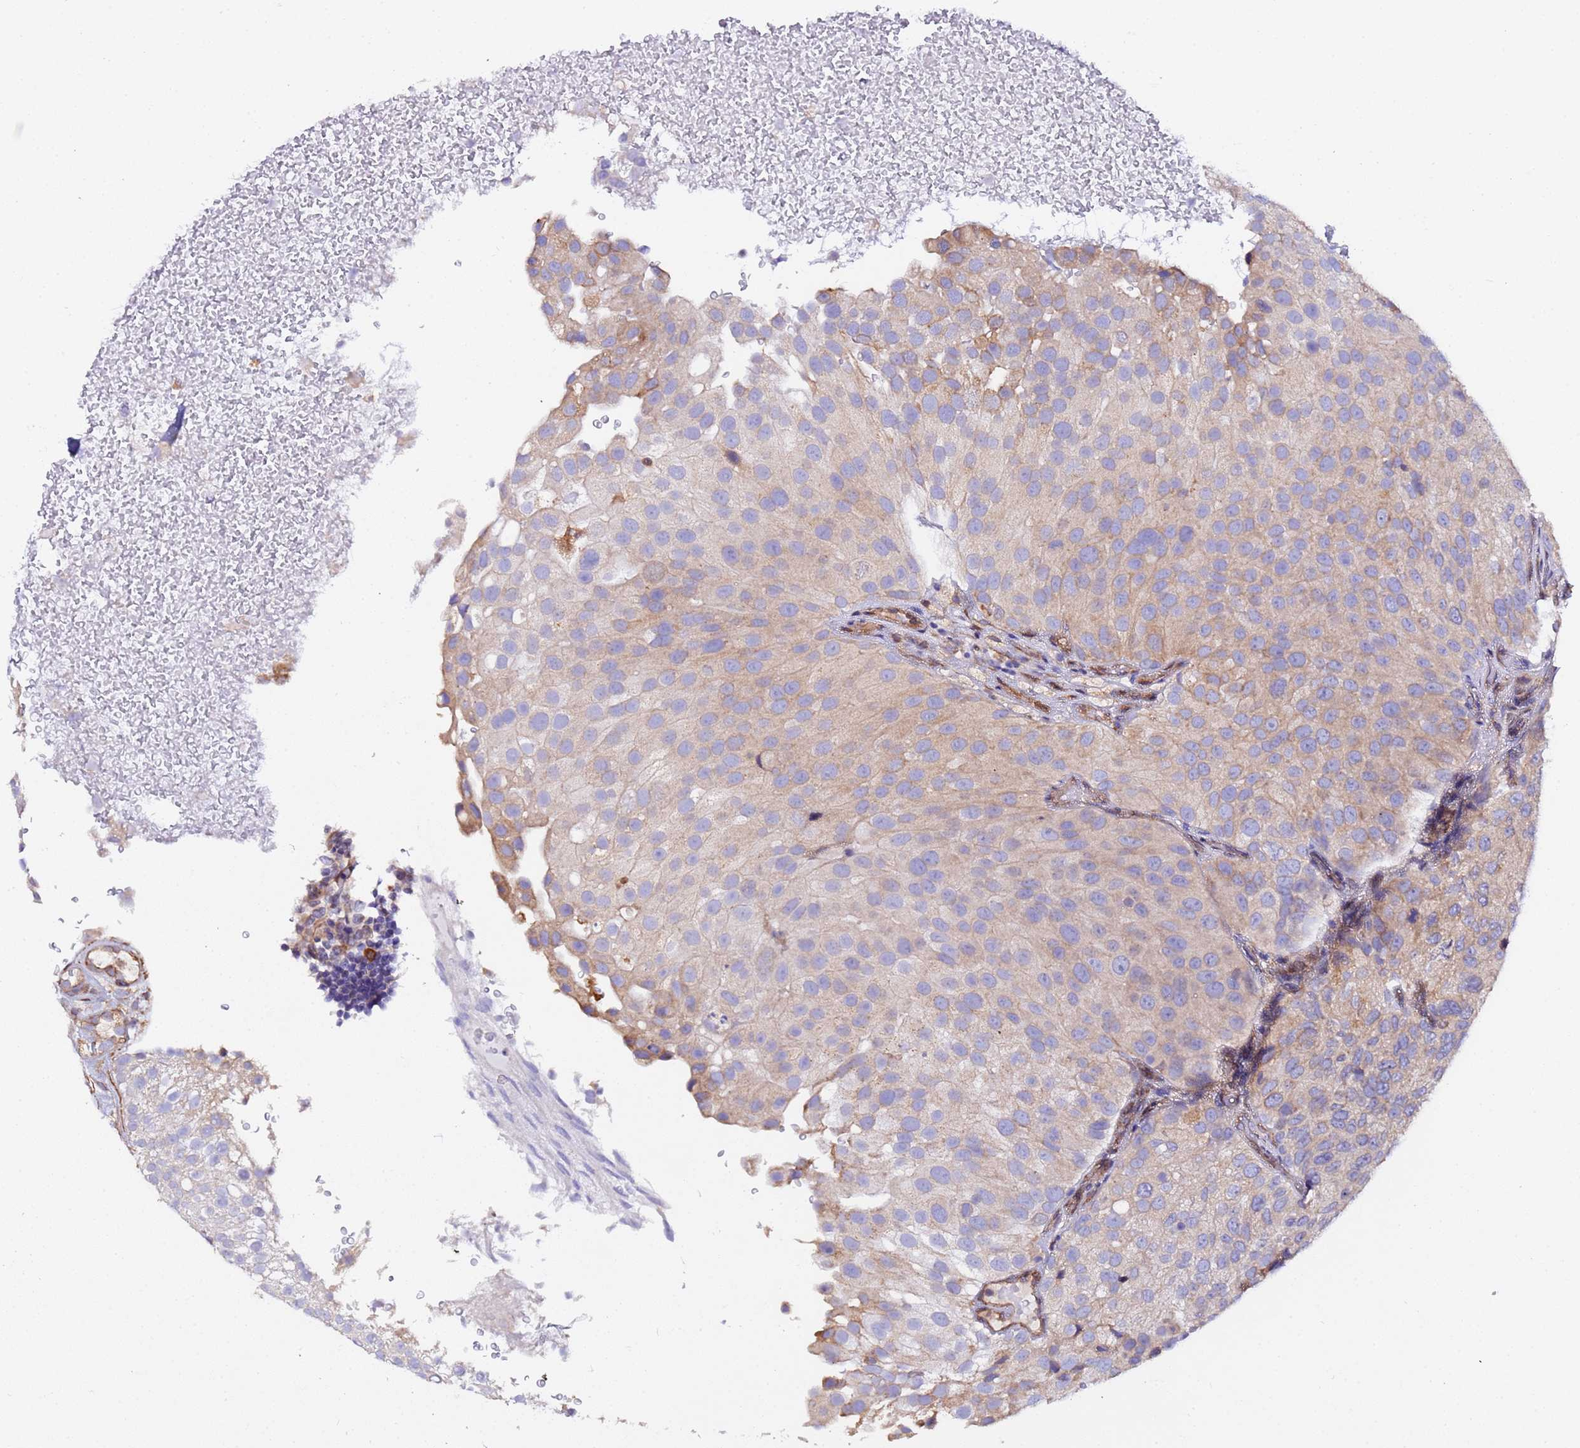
{"staining": {"intensity": "weak", "quantity": "25%-75%", "location": "cytoplasmic/membranous"}, "tissue": "urothelial cancer", "cell_type": "Tumor cells", "image_type": "cancer", "snomed": [{"axis": "morphology", "description": "Urothelial carcinoma, Low grade"}, {"axis": "topography", "description": "Urinary bladder"}], "caption": "High-power microscopy captured an IHC image of low-grade urothelial carcinoma, revealing weak cytoplasmic/membranous positivity in about 25%-75% of tumor cells.", "gene": "JRKL", "patient": {"sex": "male", "age": 78}}